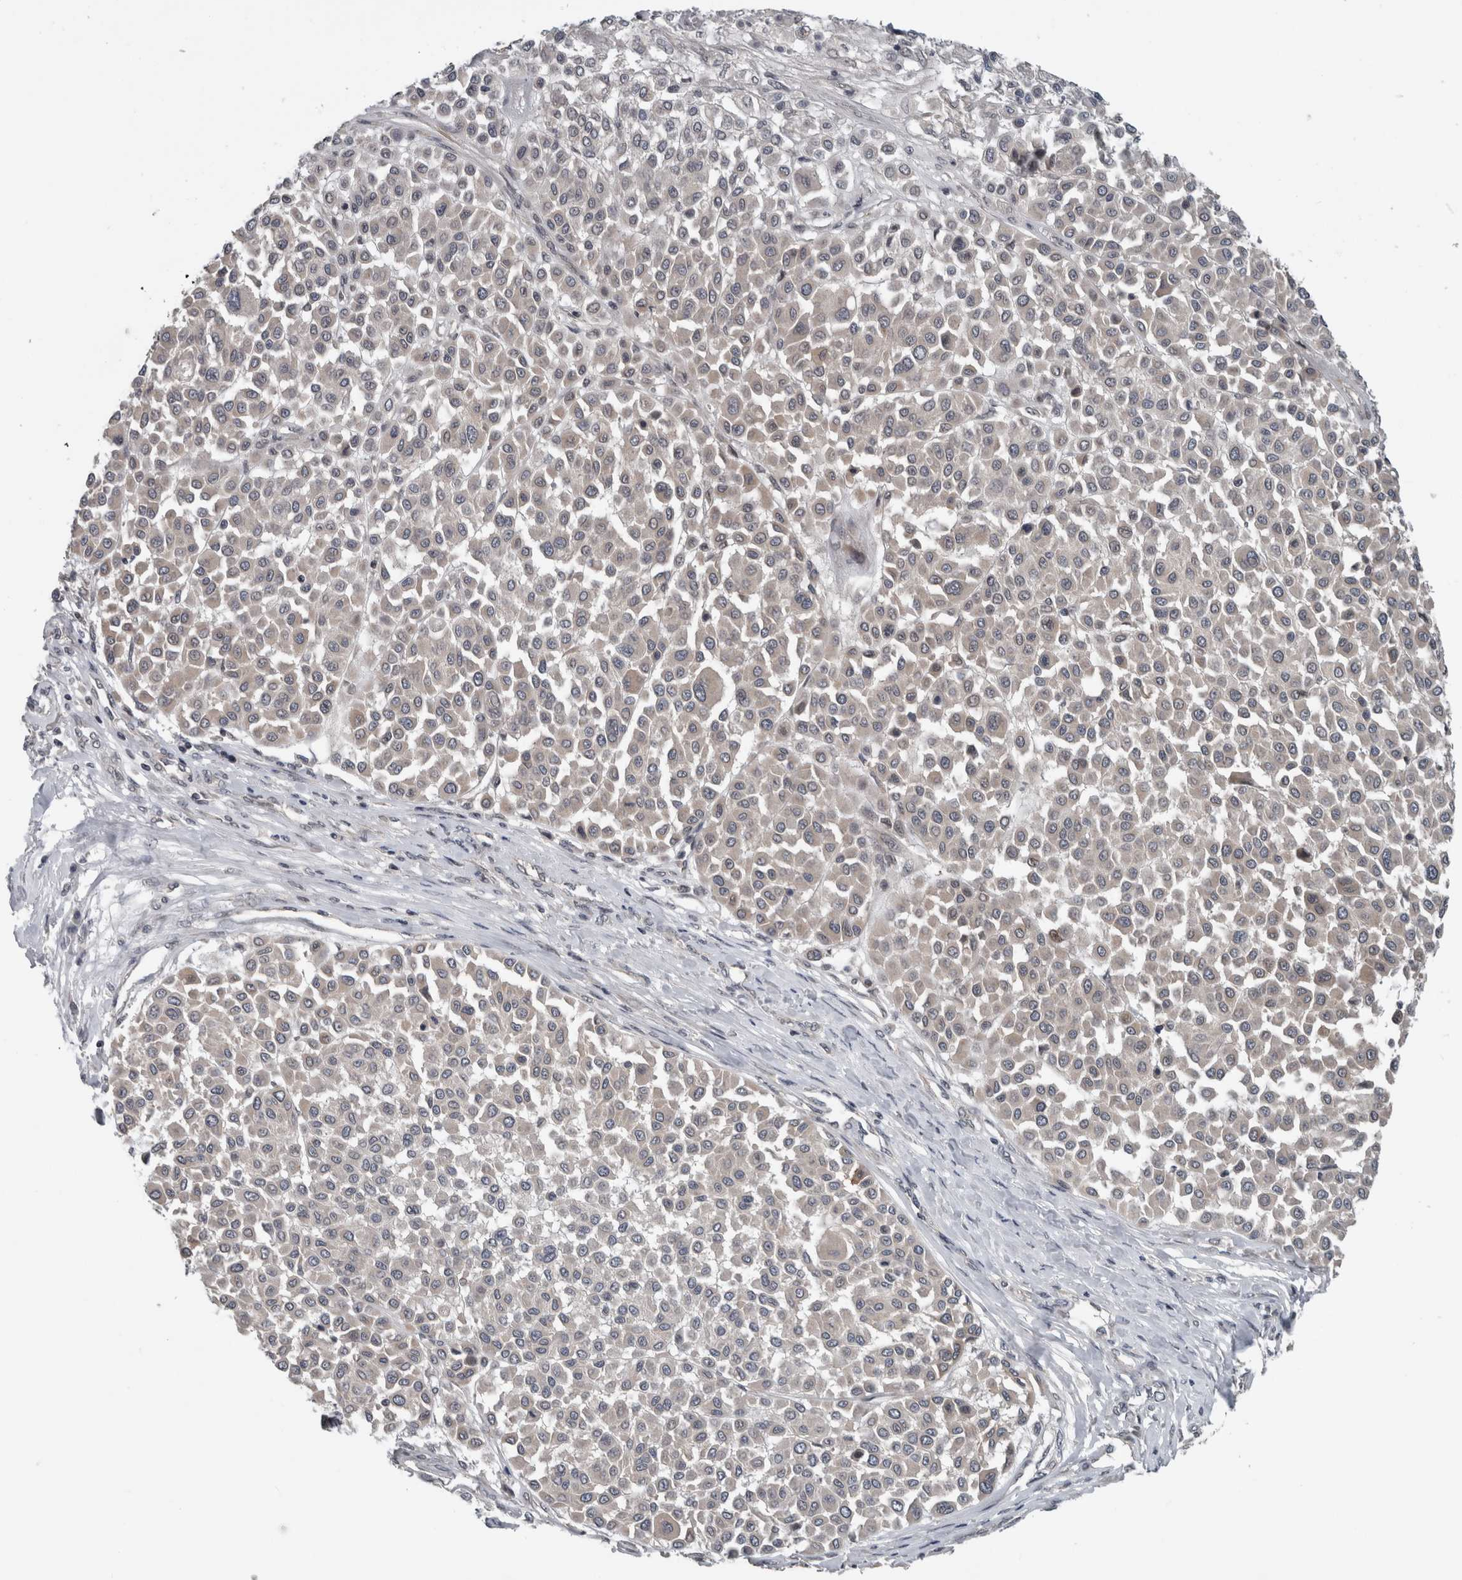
{"staining": {"intensity": "negative", "quantity": "none", "location": "none"}, "tissue": "melanoma", "cell_type": "Tumor cells", "image_type": "cancer", "snomed": [{"axis": "morphology", "description": "Malignant melanoma, Metastatic site"}, {"axis": "topography", "description": "Soft tissue"}], "caption": "Human malignant melanoma (metastatic site) stained for a protein using IHC displays no expression in tumor cells.", "gene": "ENY2", "patient": {"sex": "male", "age": 41}}